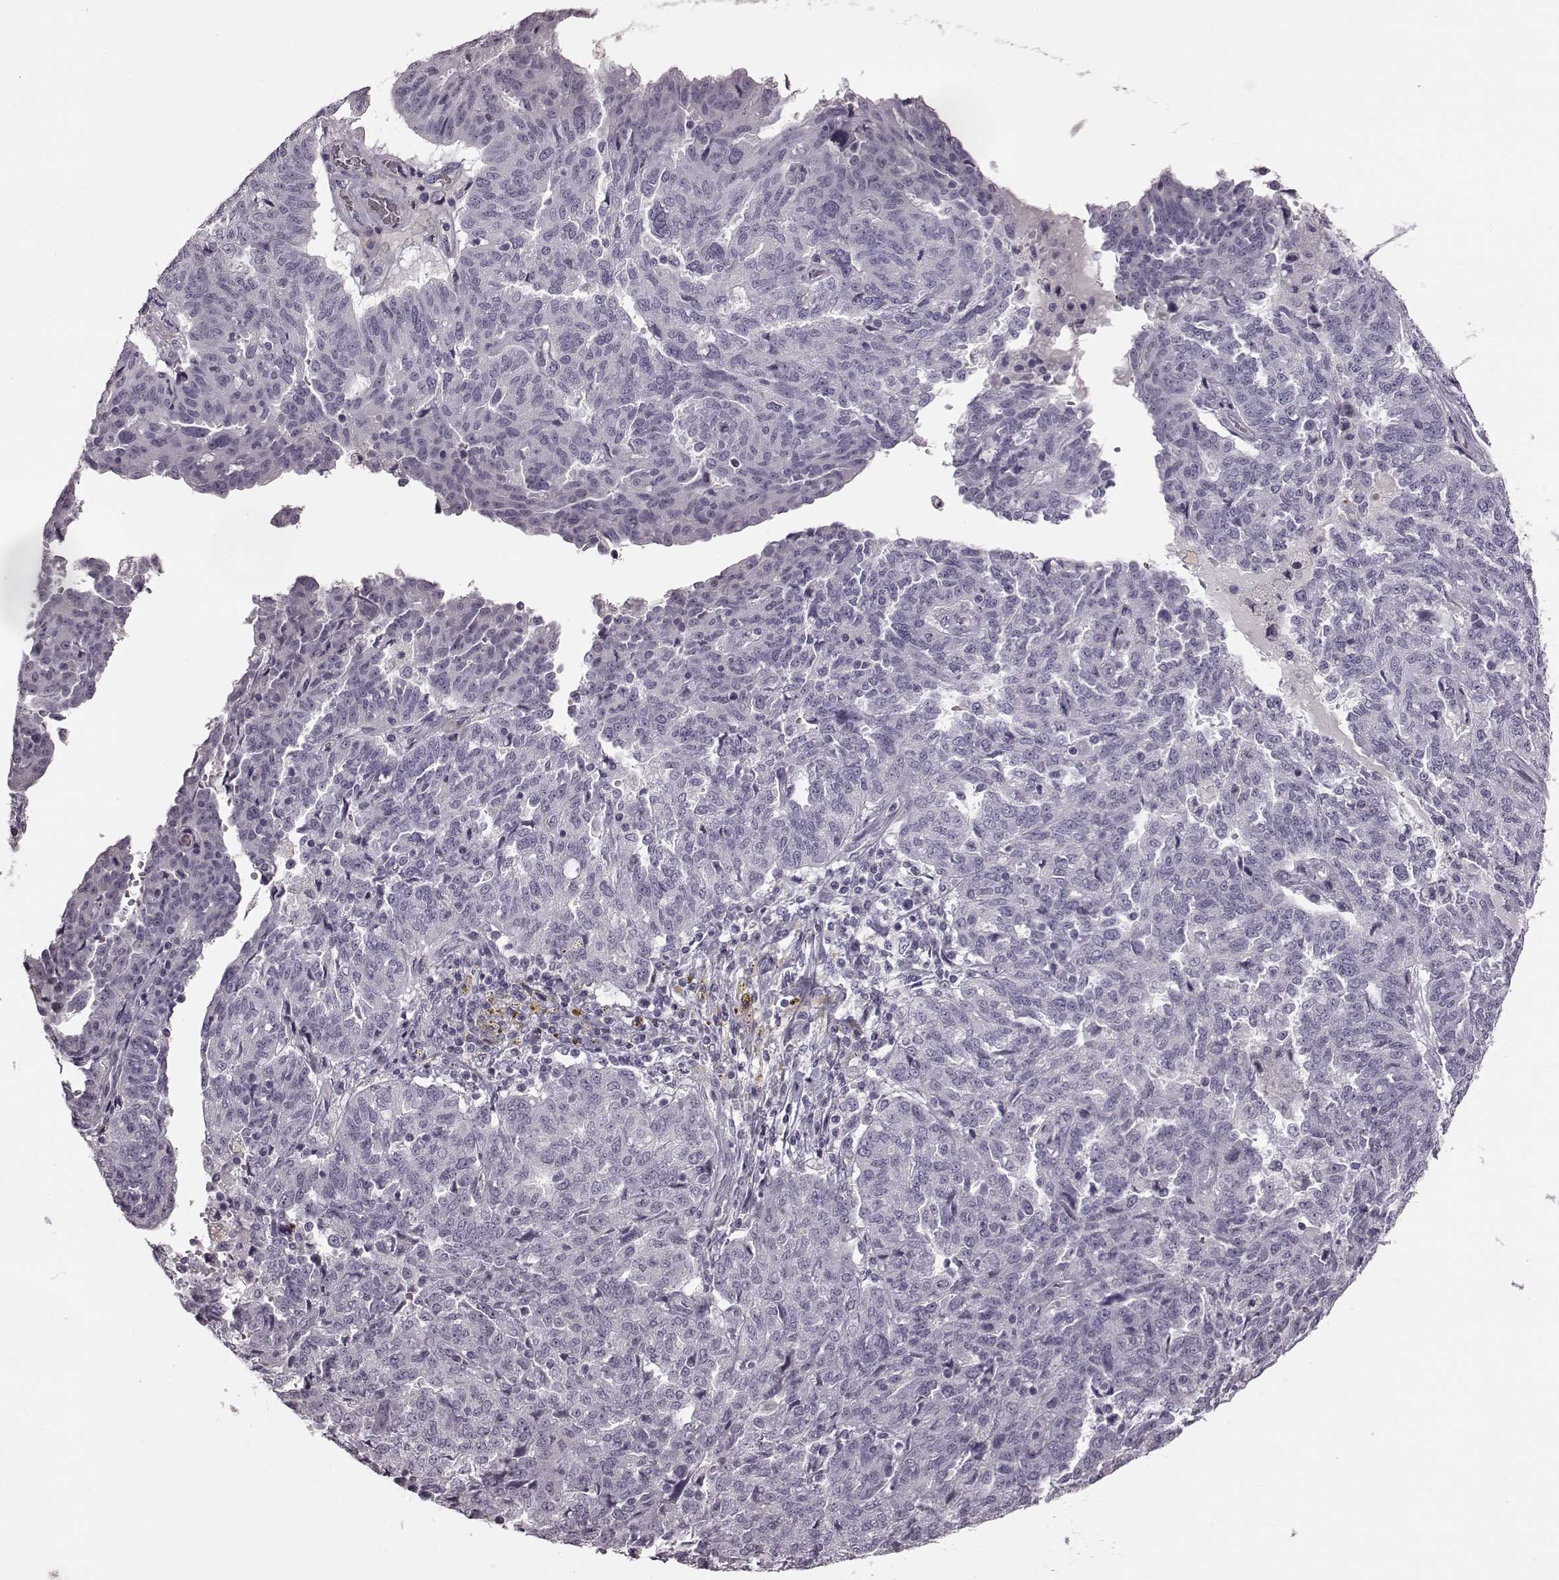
{"staining": {"intensity": "negative", "quantity": "none", "location": "none"}, "tissue": "ovarian cancer", "cell_type": "Tumor cells", "image_type": "cancer", "snomed": [{"axis": "morphology", "description": "Cystadenocarcinoma, serous, NOS"}, {"axis": "topography", "description": "Ovary"}], "caption": "High power microscopy image of an IHC photomicrograph of serous cystadenocarcinoma (ovarian), revealing no significant positivity in tumor cells.", "gene": "ZNF433", "patient": {"sex": "female", "age": 67}}